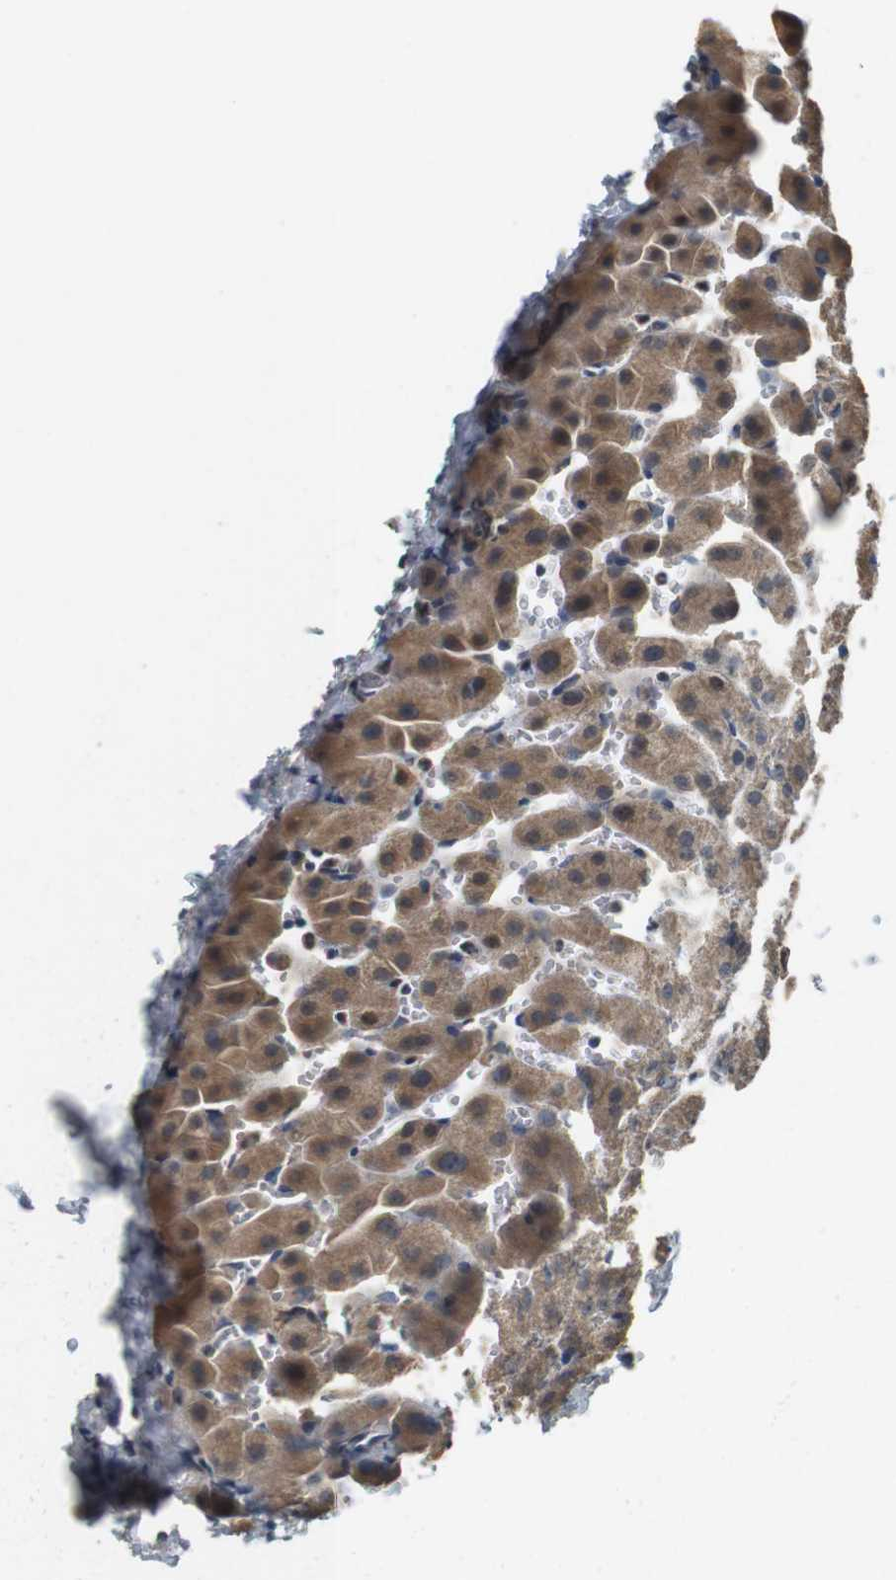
{"staining": {"intensity": "weak", "quantity": "25%-75%", "location": "cytoplasmic/membranous"}, "tissue": "liver", "cell_type": "Cholangiocytes", "image_type": "normal", "snomed": [{"axis": "morphology", "description": "Normal tissue, NOS"}, {"axis": "morphology", "description": "Fibrosis, NOS"}, {"axis": "topography", "description": "Liver"}], "caption": "Weak cytoplasmic/membranous expression for a protein is appreciated in approximately 25%-75% of cholangiocytes of unremarkable liver using immunohistochemistry.", "gene": "CDK14", "patient": {"sex": "female", "age": 29}}